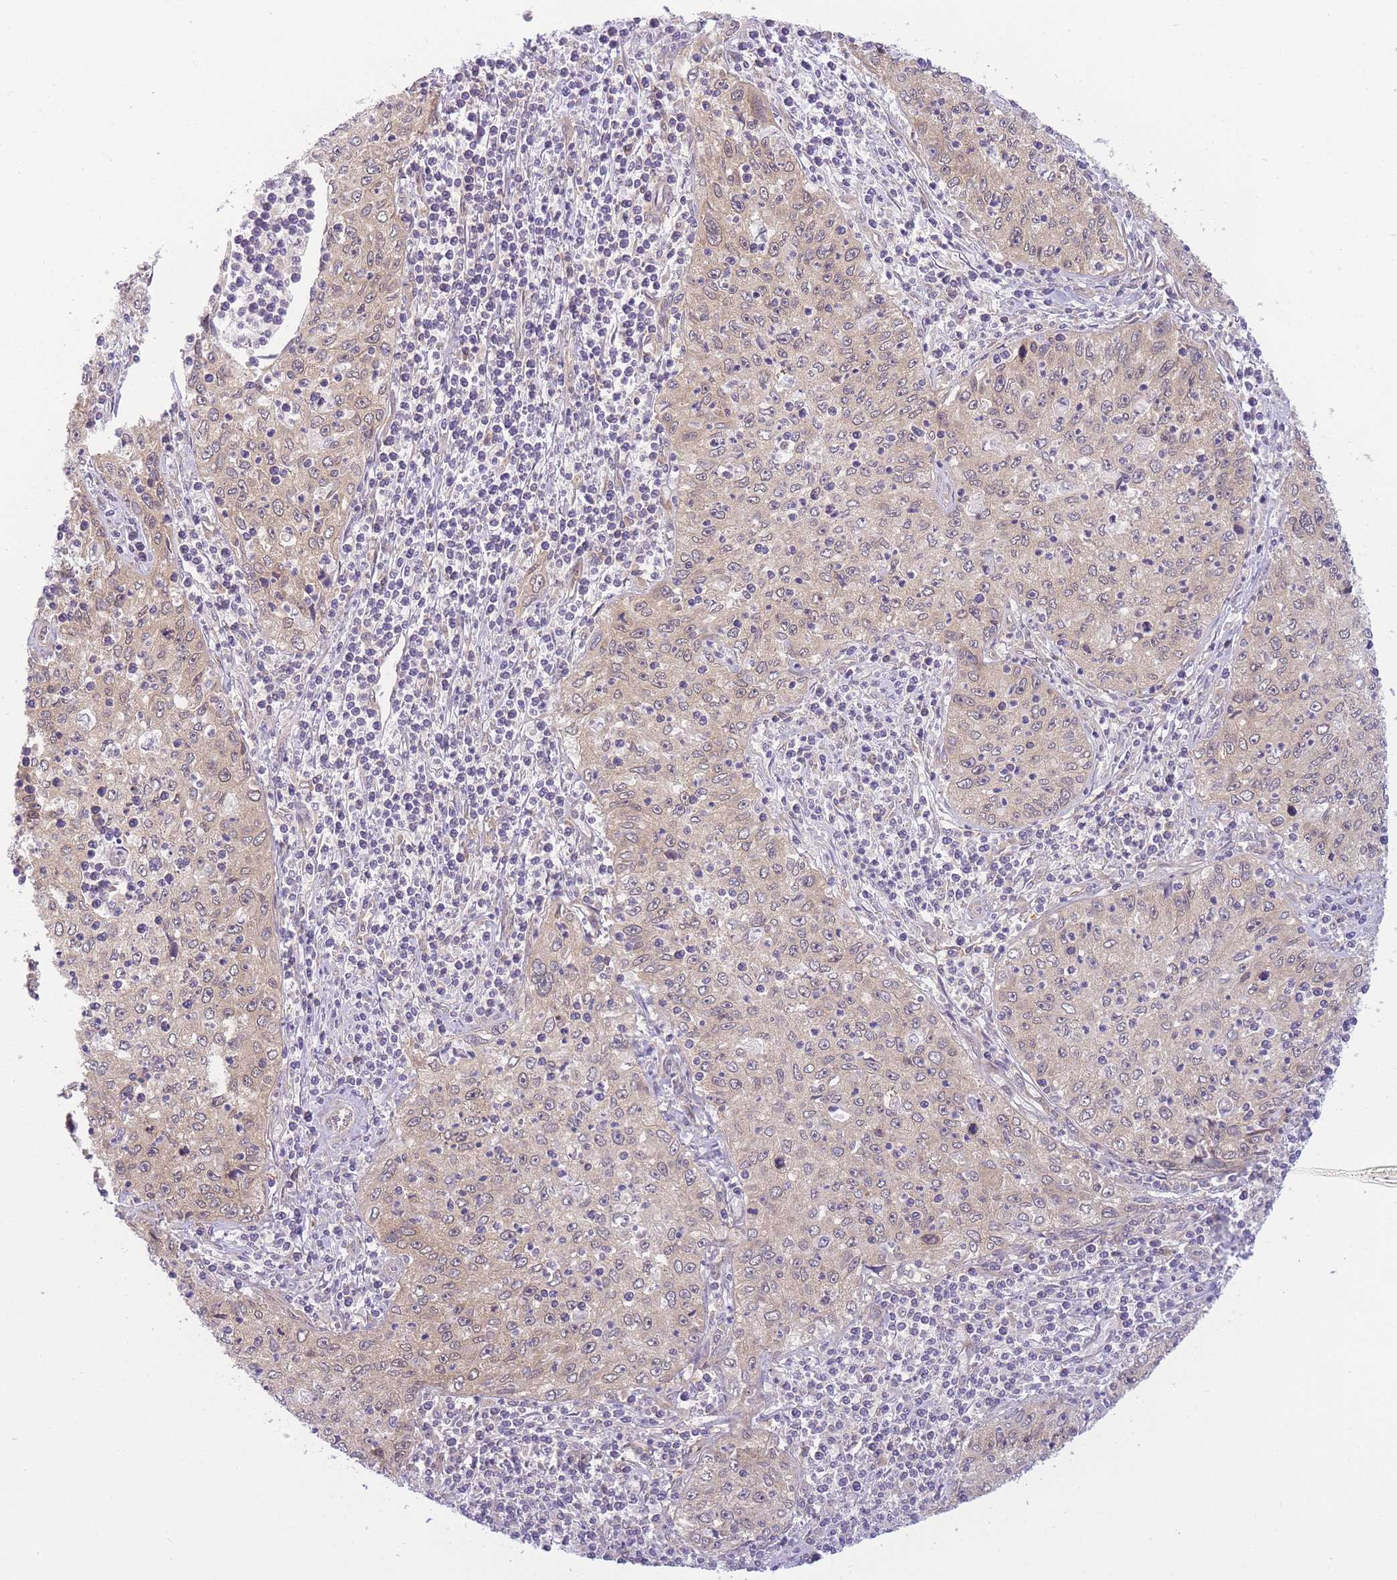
{"staining": {"intensity": "weak", "quantity": "<25%", "location": "cytoplasmic/membranous"}, "tissue": "cervical cancer", "cell_type": "Tumor cells", "image_type": "cancer", "snomed": [{"axis": "morphology", "description": "Squamous cell carcinoma, NOS"}, {"axis": "topography", "description": "Cervix"}], "caption": "A histopathology image of human cervical cancer is negative for staining in tumor cells.", "gene": "PFDN6", "patient": {"sex": "female", "age": 30}}